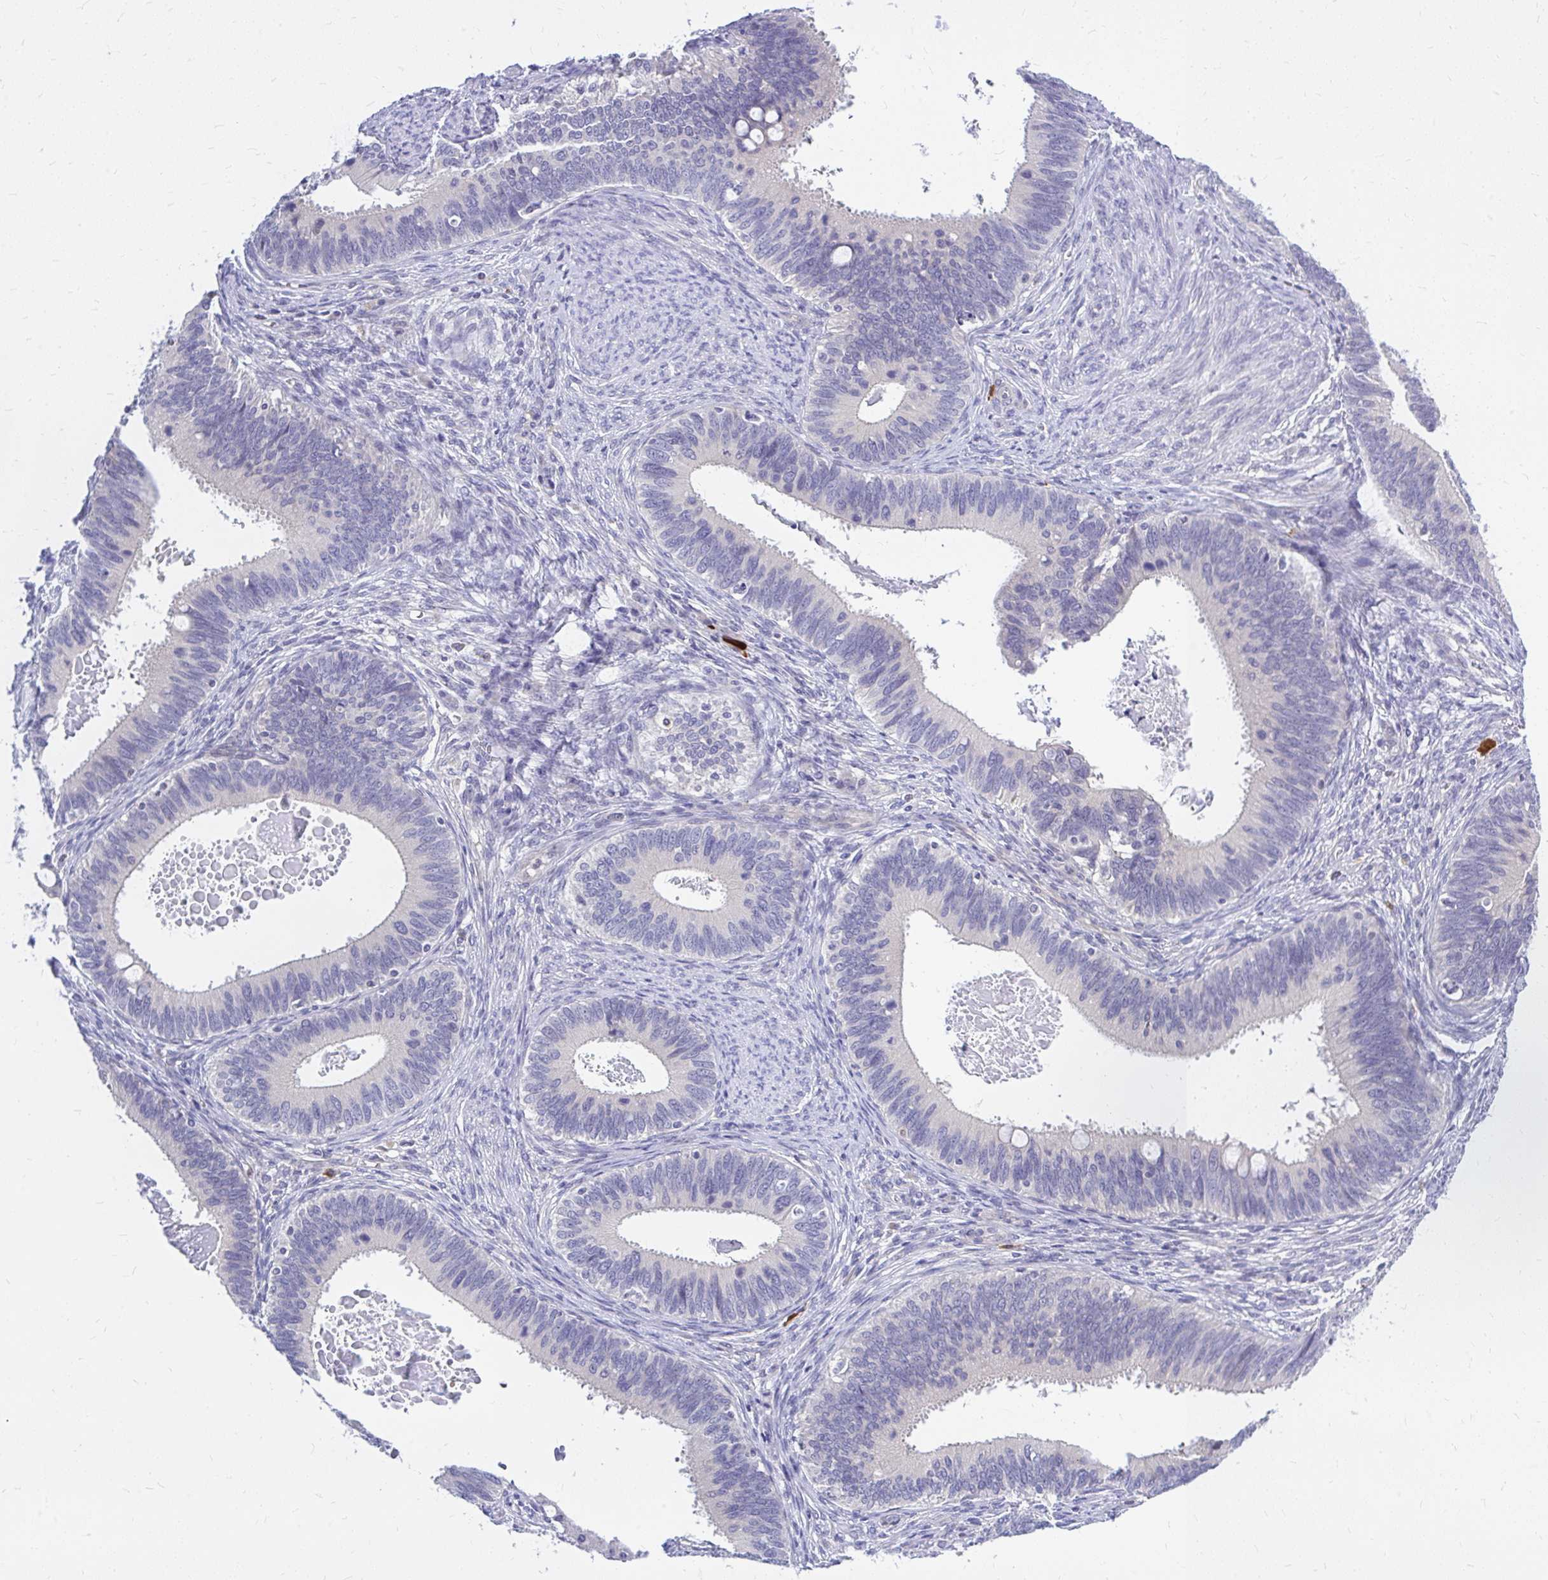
{"staining": {"intensity": "negative", "quantity": "none", "location": "none"}, "tissue": "cervical cancer", "cell_type": "Tumor cells", "image_type": "cancer", "snomed": [{"axis": "morphology", "description": "Adenocarcinoma, NOS"}, {"axis": "topography", "description": "Cervix"}], "caption": "Immunohistochemistry of cervical adenocarcinoma displays no staining in tumor cells.", "gene": "MAP1LC3A", "patient": {"sex": "female", "age": 42}}